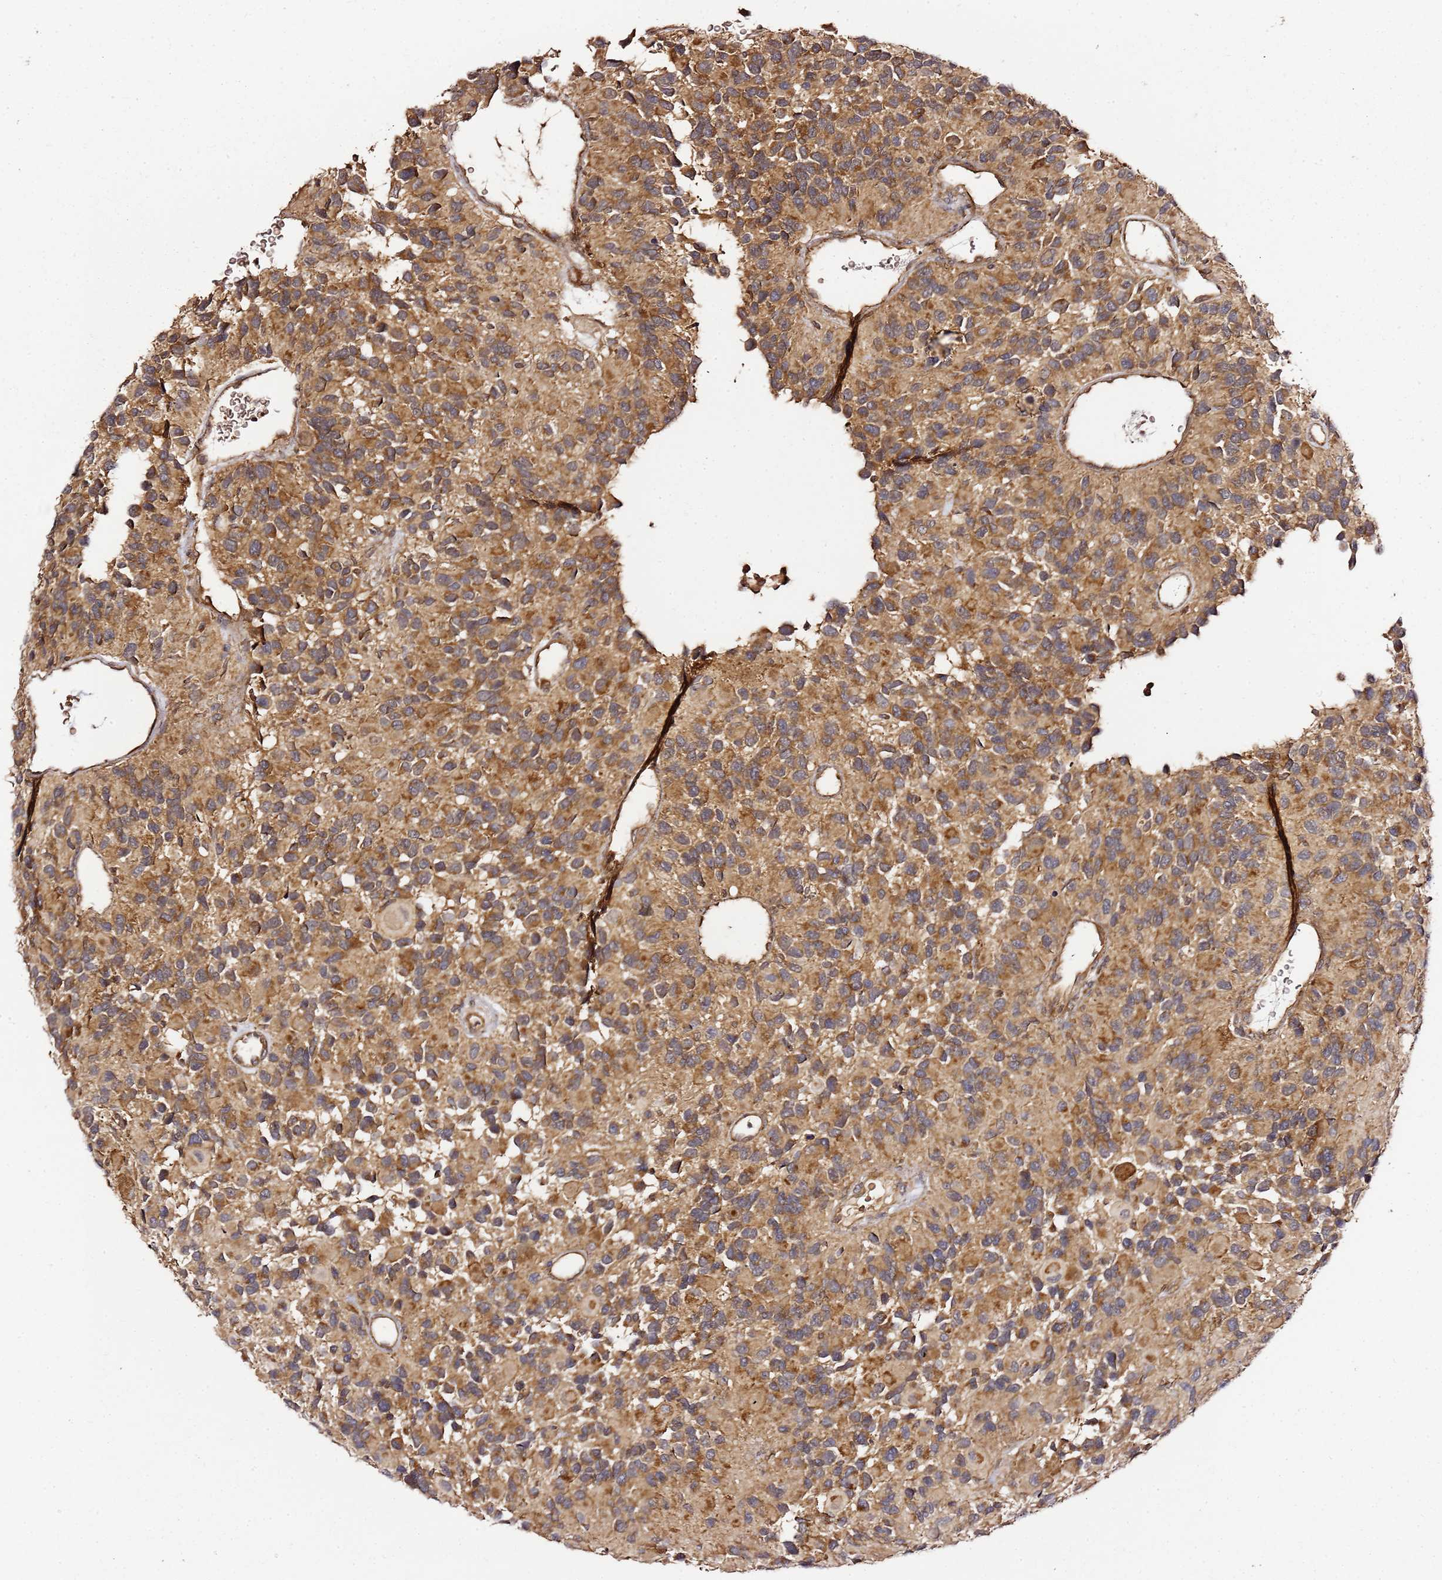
{"staining": {"intensity": "strong", "quantity": ">75%", "location": "cytoplasmic/membranous"}, "tissue": "glioma", "cell_type": "Tumor cells", "image_type": "cancer", "snomed": [{"axis": "morphology", "description": "Glioma, malignant, High grade"}, {"axis": "topography", "description": "Brain"}], "caption": "Immunohistochemistry (IHC) (DAB) staining of human glioma reveals strong cytoplasmic/membranous protein positivity in about >75% of tumor cells.", "gene": "TM2D2", "patient": {"sex": "male", "age": 77}}